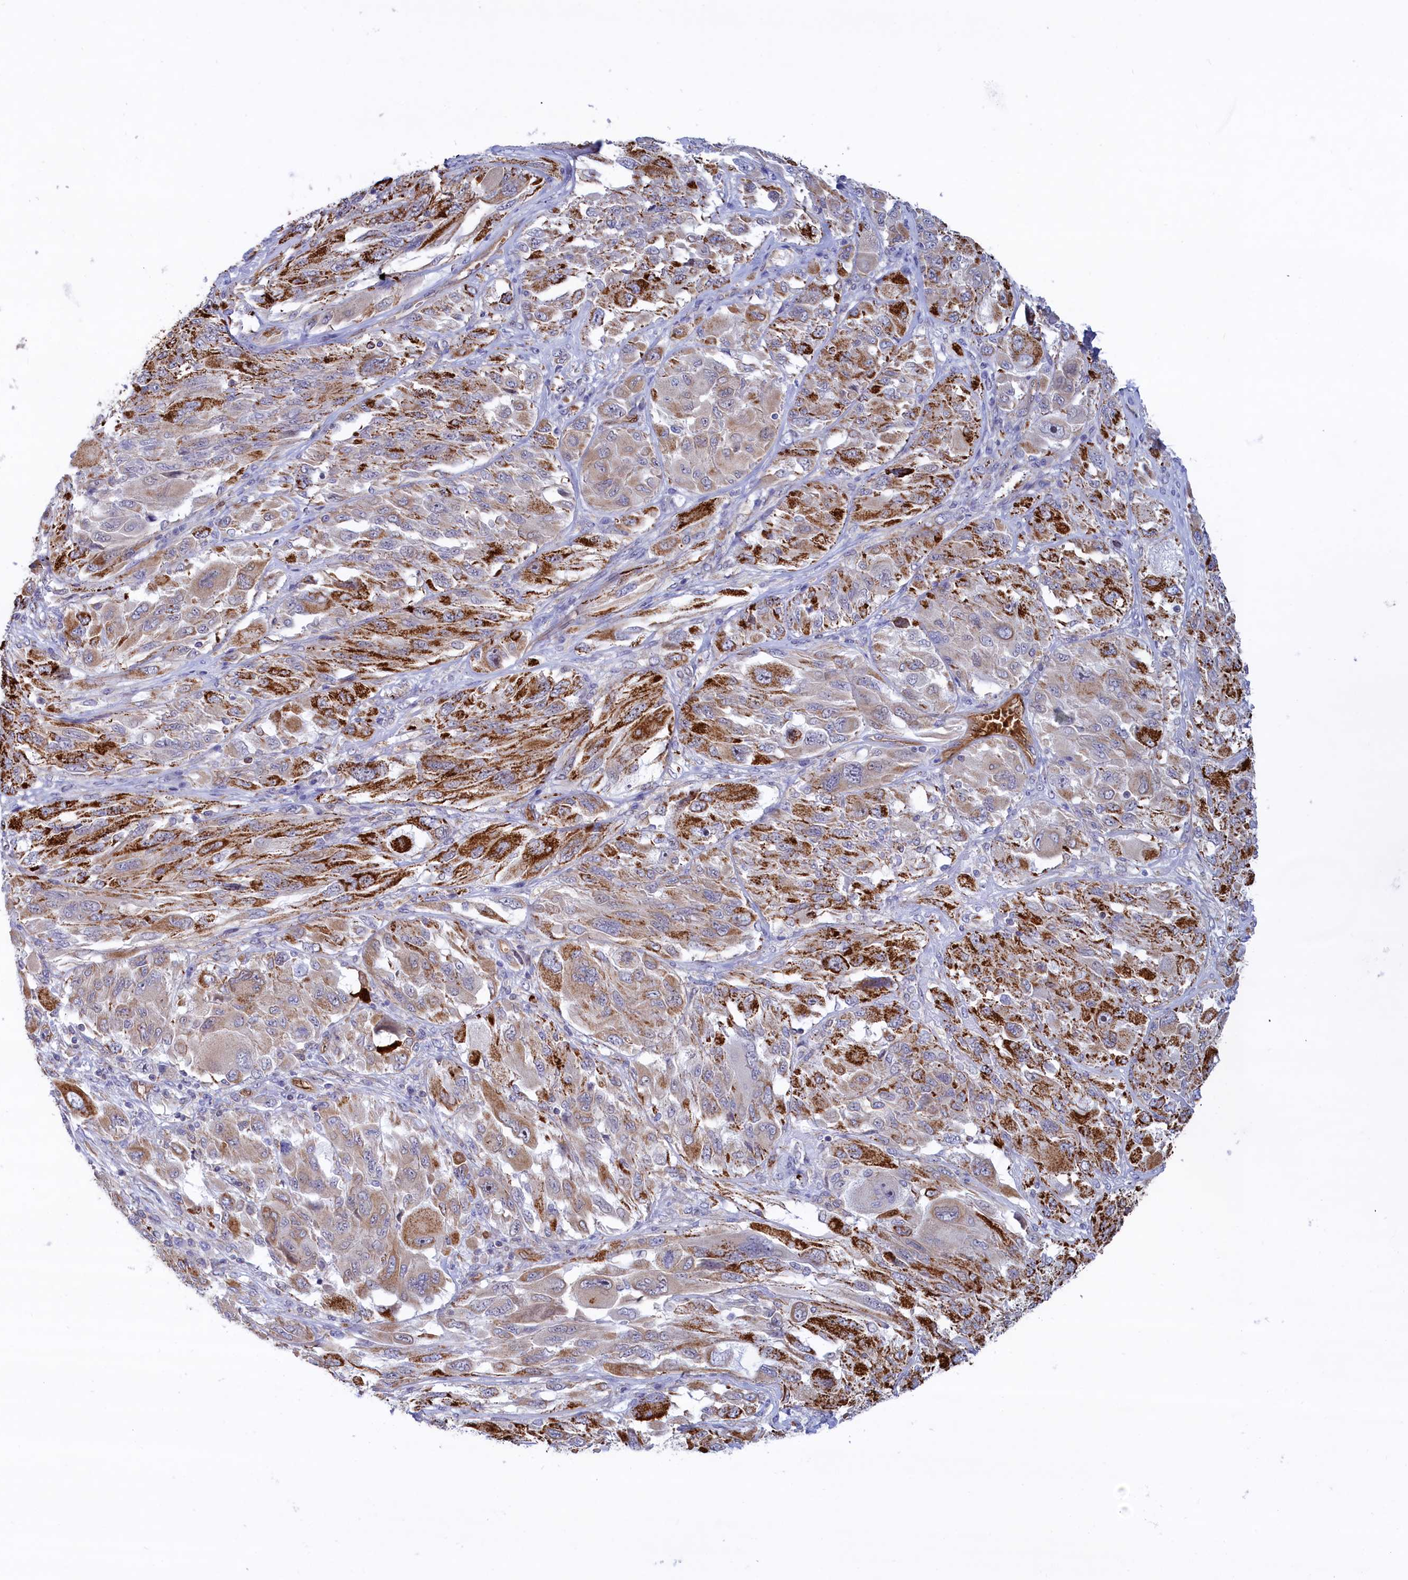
{"staining": {"intensity": "weak", "quantity": "<25%", "location": "cytoplasmic/membranous"}, "tissue": "melanoma", "cell_type": "Tumor cells", "image_type": "cancer", "snomed": [{"axis": "morphology", "description": "Malignant melanoma, NOS"}, {"axis": "topography", "description": "Skin"}], "caption": "IHC of human melanoma displays no expression in tumor cells.", "gene": "ABCC12", "patient": {"sex": "female", "age": 91}}